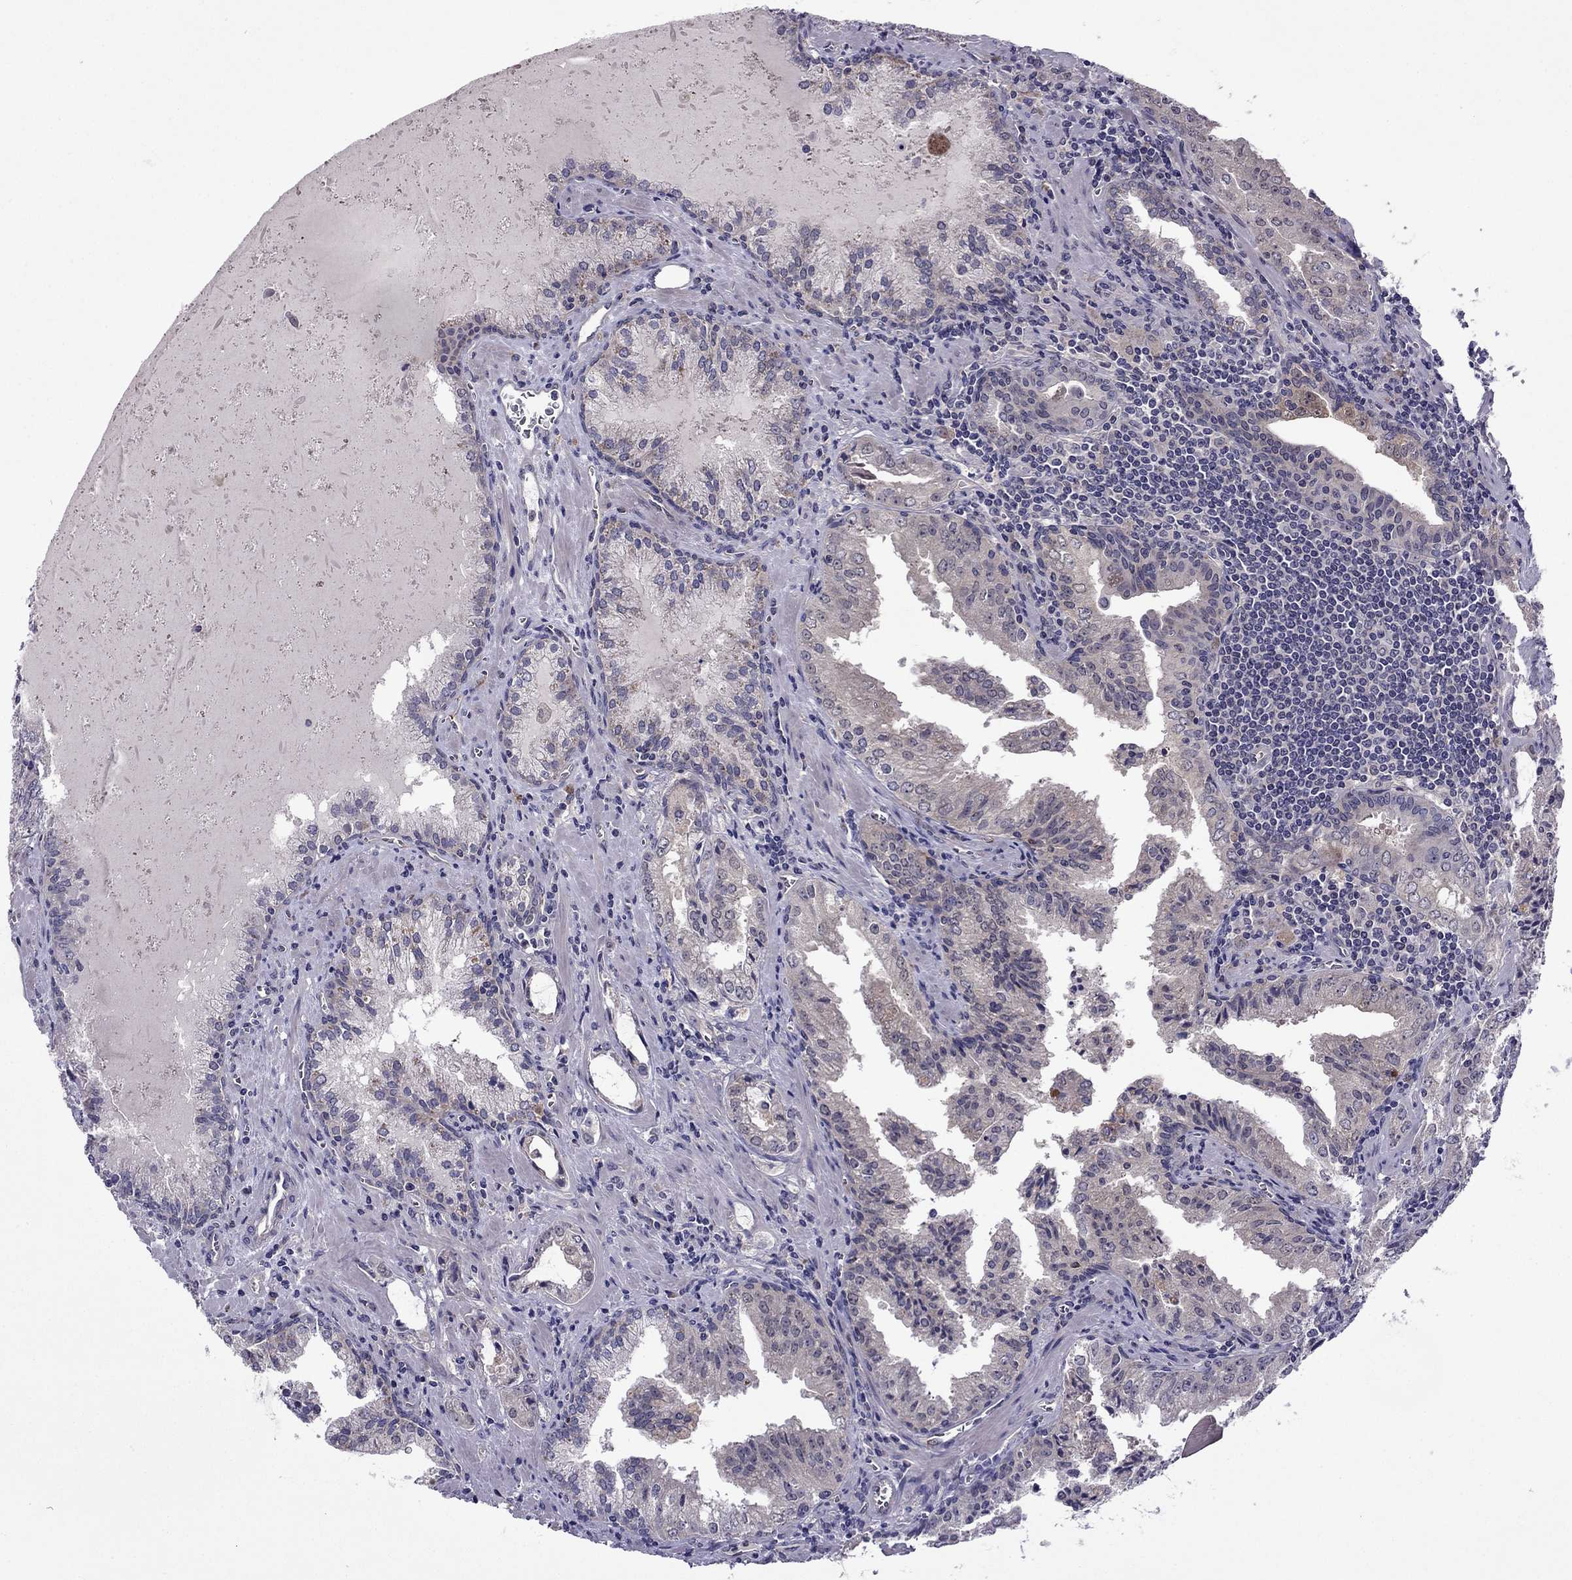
{"staining": {"intensity": "moderate", "quantity": "25%-75%", "location": "cytoplasmic/membranous"}, "tissue": "prostate cancer", "cell_type": "Tumor cells", "image_type": "cancer", "snomed": [{"axis": "morphology", "description": "Adenocarcinoma, High grade"}, {"axis": "topography", "description": "Prostate"}], "caption": "Protein expression analysis of adenocarcinoma (high-grade) (prostate) shows moderate cytoplasmic/membranous positivity in approximately 25%-75% of tumor cells.", "gene": "CDK5", "patient": {"sex": "male", "age": 68}}